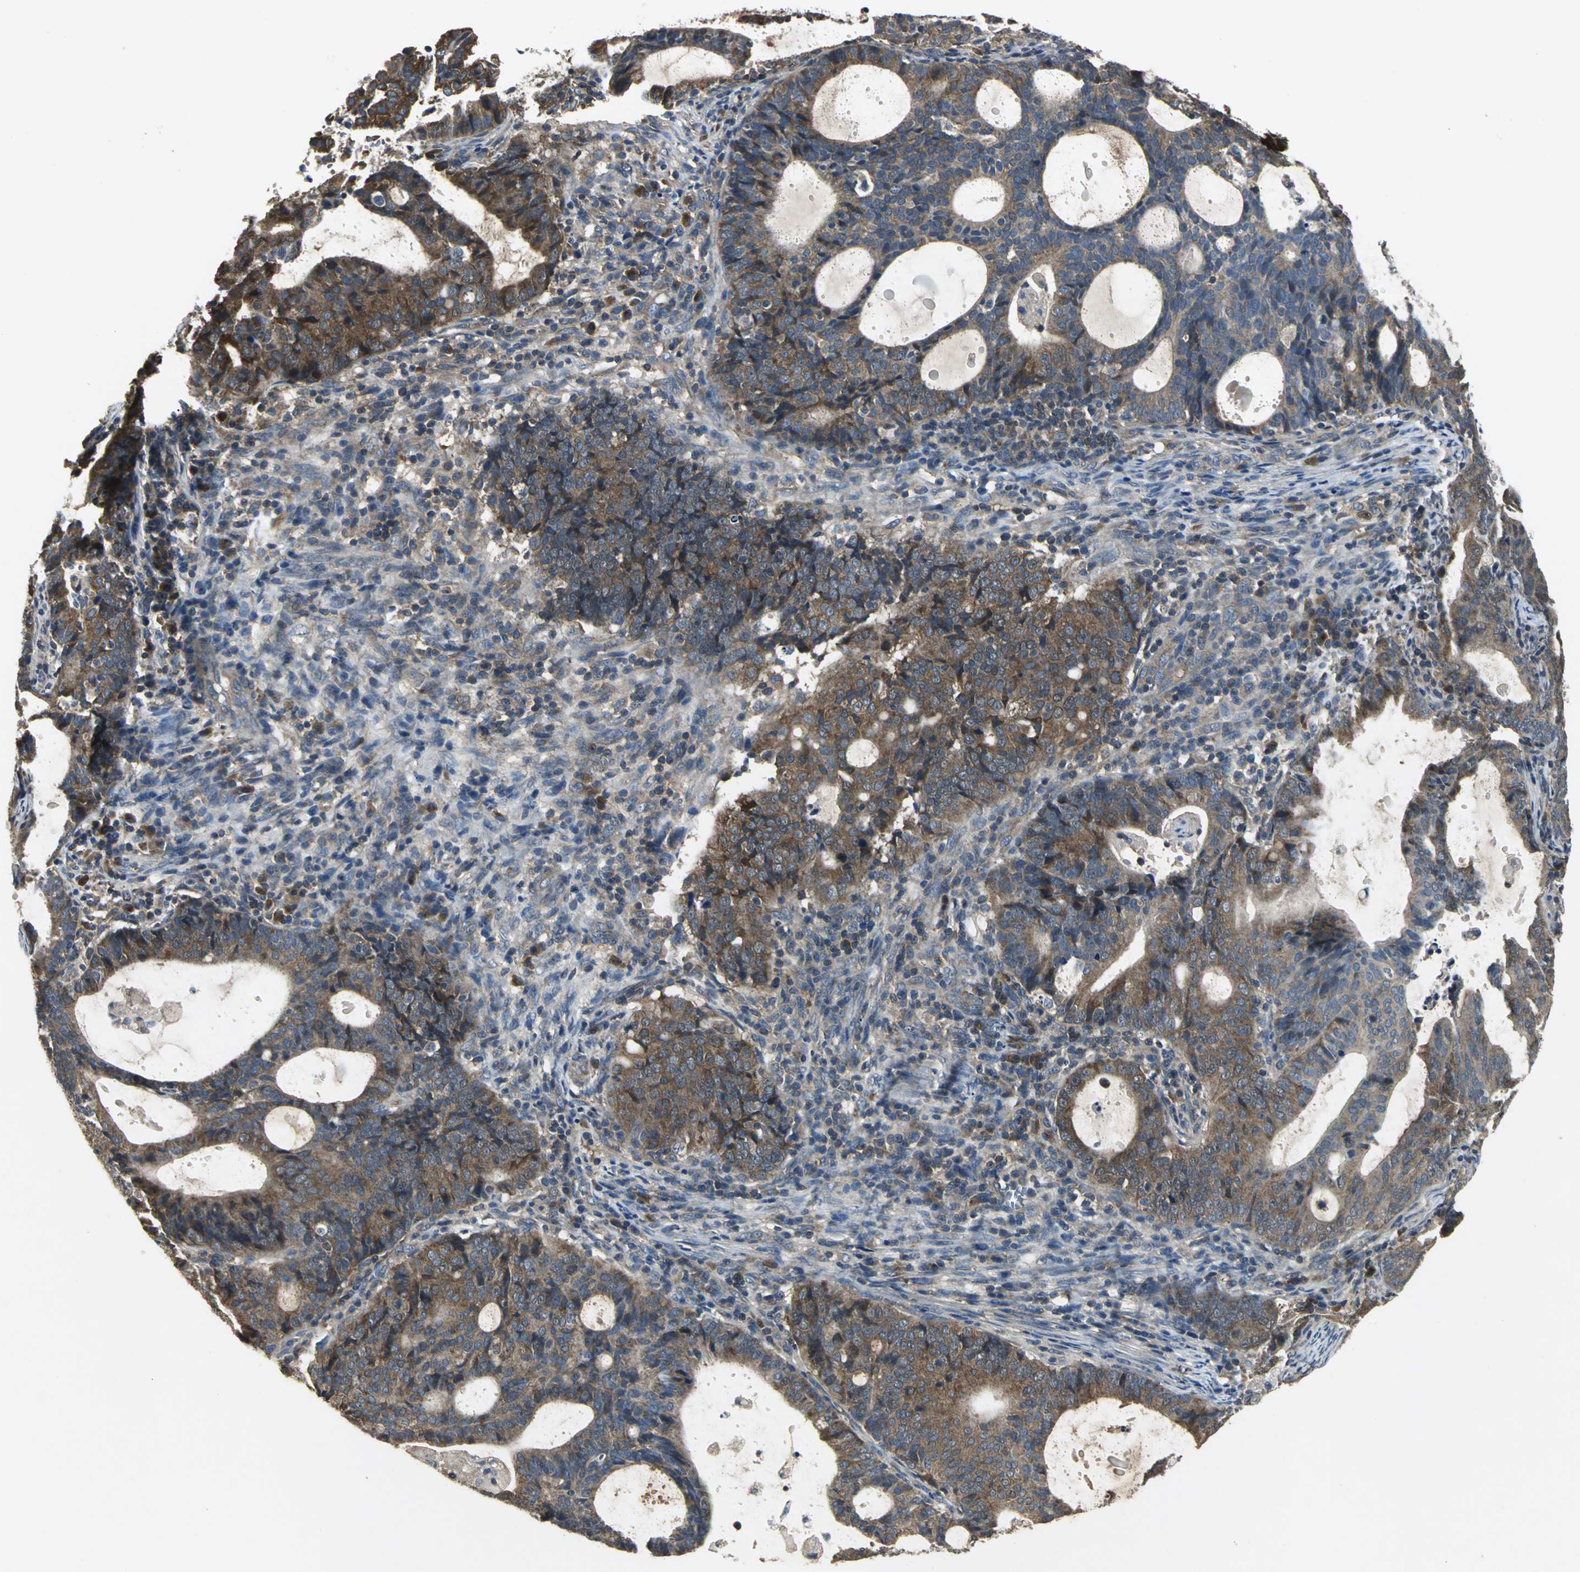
{"staining": {"intensity": "moderate", "quantity": ">75%", "location": "cytoplasmic/membranous"}, "tissue": "endometrial cancer", "cell_type": "Tumor cells", "image_type": "cancer", "snomed": [{"axis": "morphology", "description": "Adenocarcinoma, NOS"}, {"axis": "topography", "description": "Uterus"}], "caption": "Protein staining of endometrial cancer tissue exhibits moderate cytoplasmic/membranous positivity in about >75% of tumor cells. (DAB = brown stain, brightfield microscopy at high magnification).", "gene": "IRF3", "patient": {"sex": "female", "age": 83}}